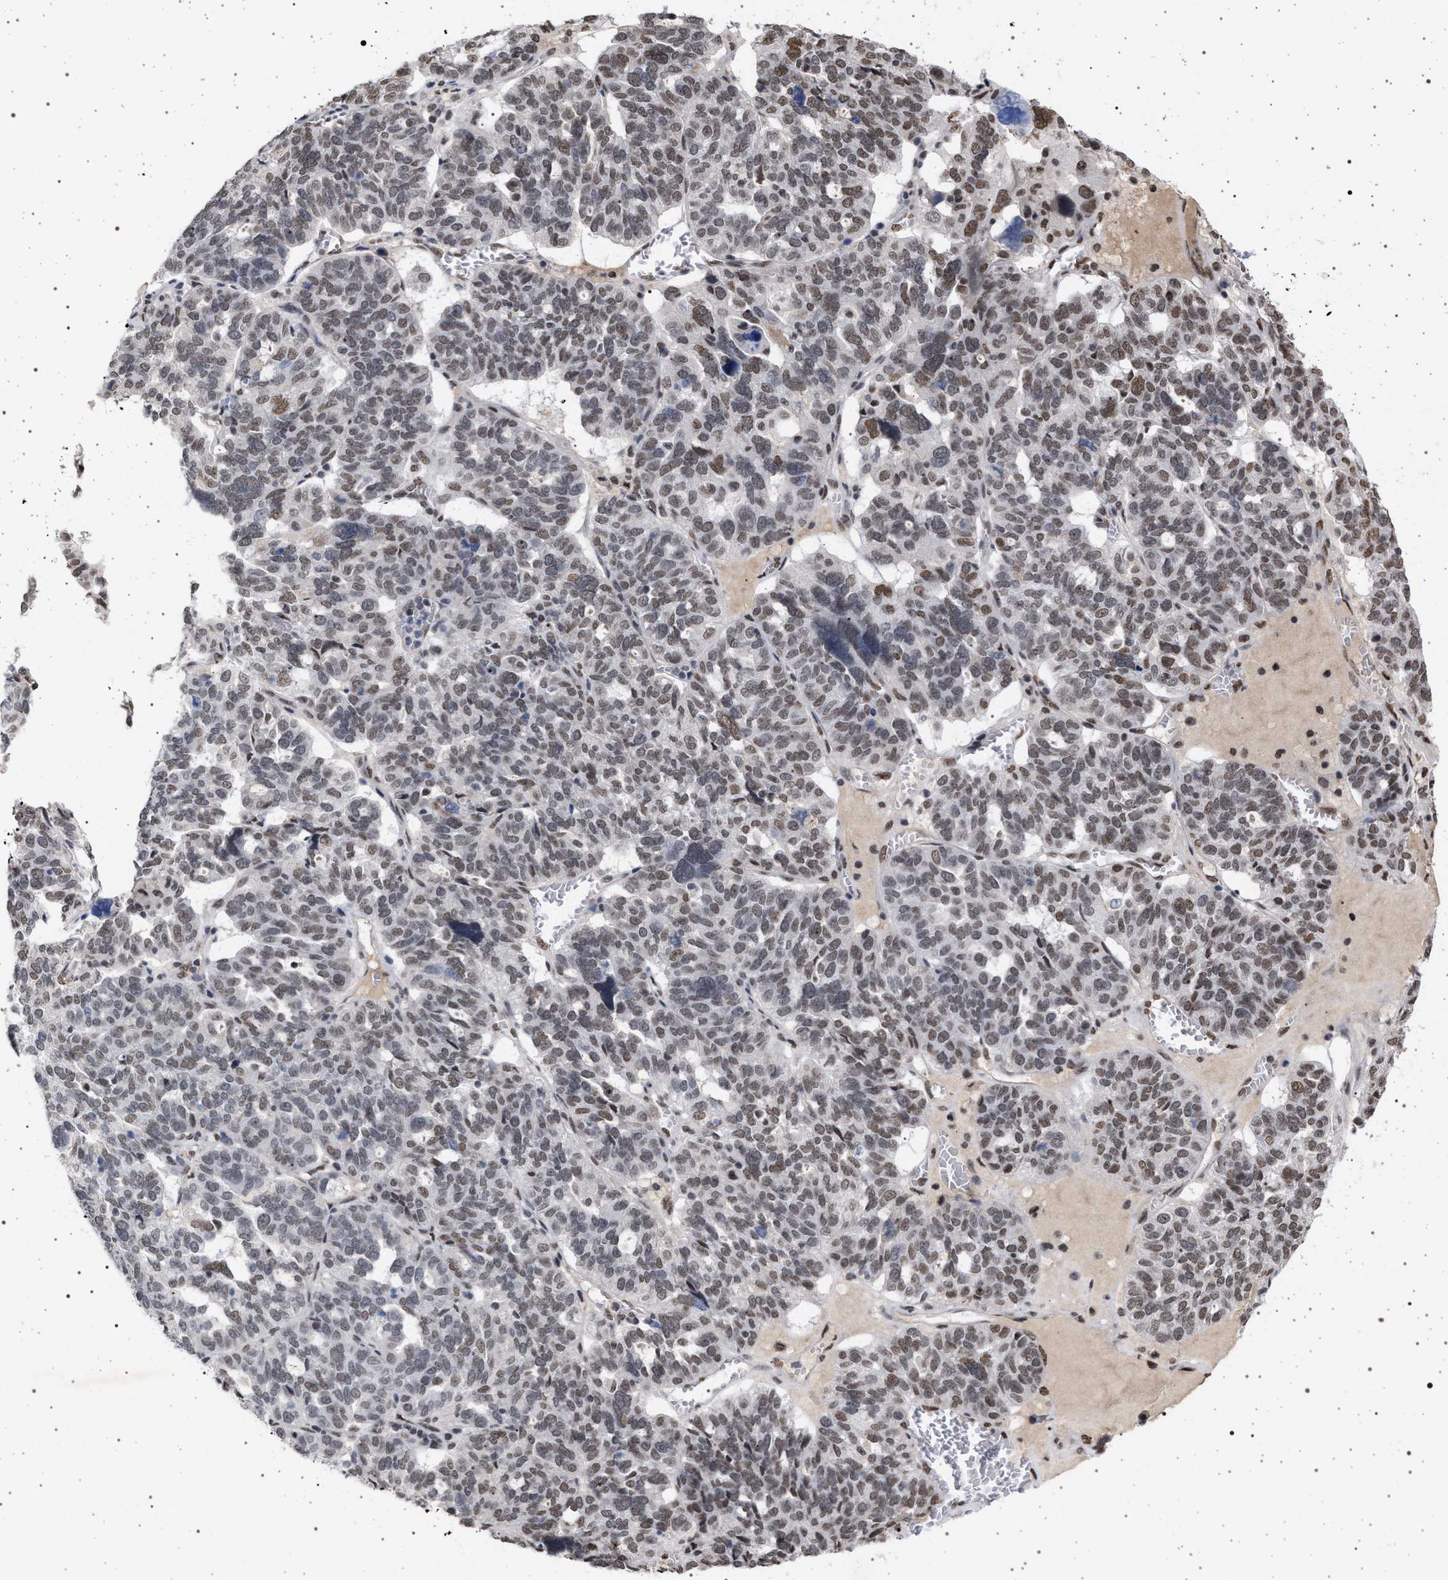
{"staining": {"intensity": "weak", "quantity": ">75%", "location": "nuclear"}, "tissue": "ovarian cancer", "cell_type": "Tumor cells", "image_type": "cancer", "snomed": [{"axis": "morphology", "description": "Cystadenocarcinoma, serous, NOS"}, {"axis": "topography", "description": "Ovary"}], "caption": "Immunohistochemistry (IHC) of human ovarian cancer (serous cystadenocarcinoma) reveals low levels of weak nuclear staining in about >75% of tumor cells.", "gene": "PHF12", "patient": {"sex": "female", "age": 59}}